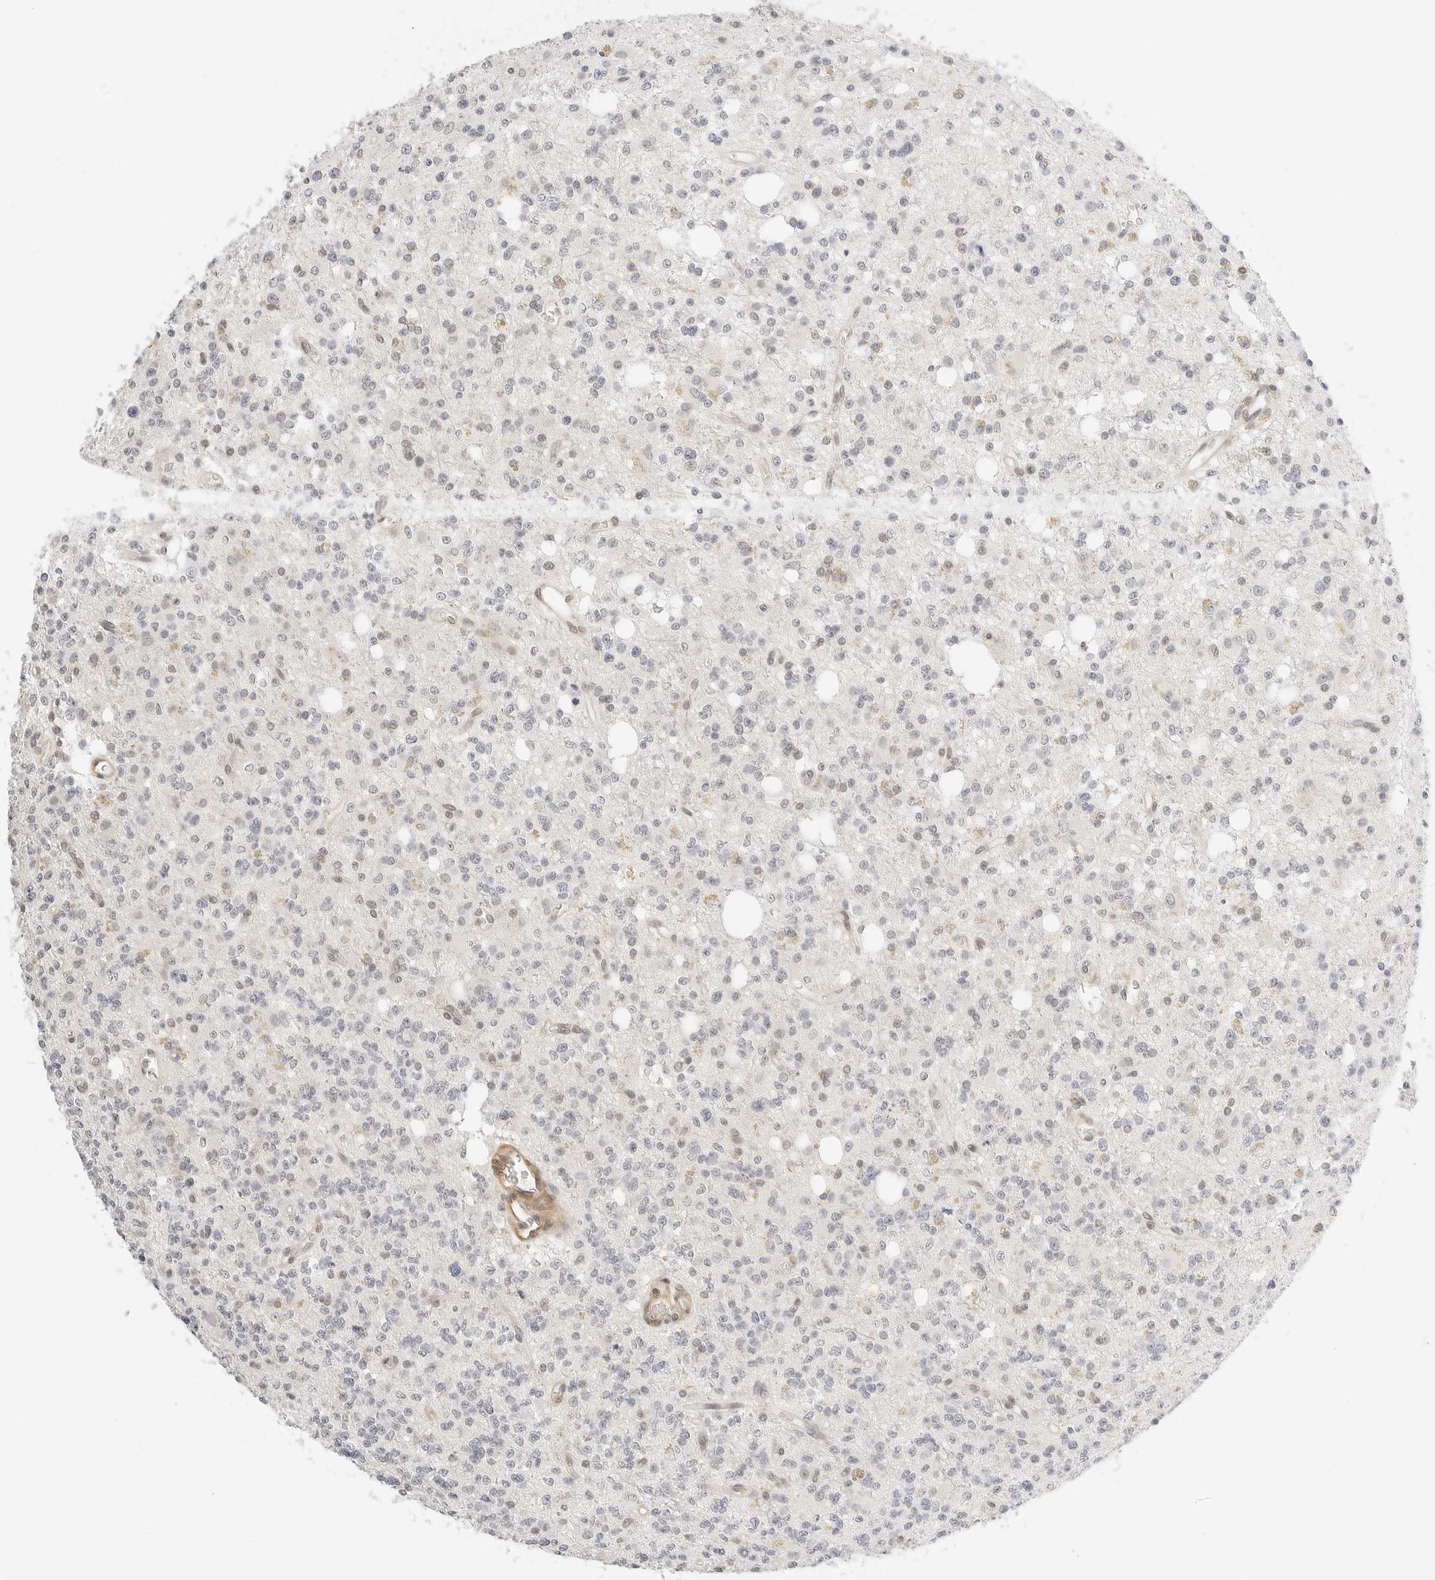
{"staining": {"intensity": "negative", "quantity": "none", "location": "none"}, "tissue": "glioma", "cell_type": "Tumor cells", "image_type": "cancer", "snomed": [{"axis": "morphology", "description": "Glioma, malignant, High grade"}, {"axis": "topography", "description": "Brain"}], "caption": "IHC micrograph of human glioma stained for a protein (brown), which reveals no staining in tumor cells. (Stains: DAB (3,3'-diaminobenzidine) immunohistochemistry with hematoxylin counter stain, Microscopy: brightfield microscopy at high magnification).", "gene": "TEKT2", "patient": {"sex": "female", "age": 62}}